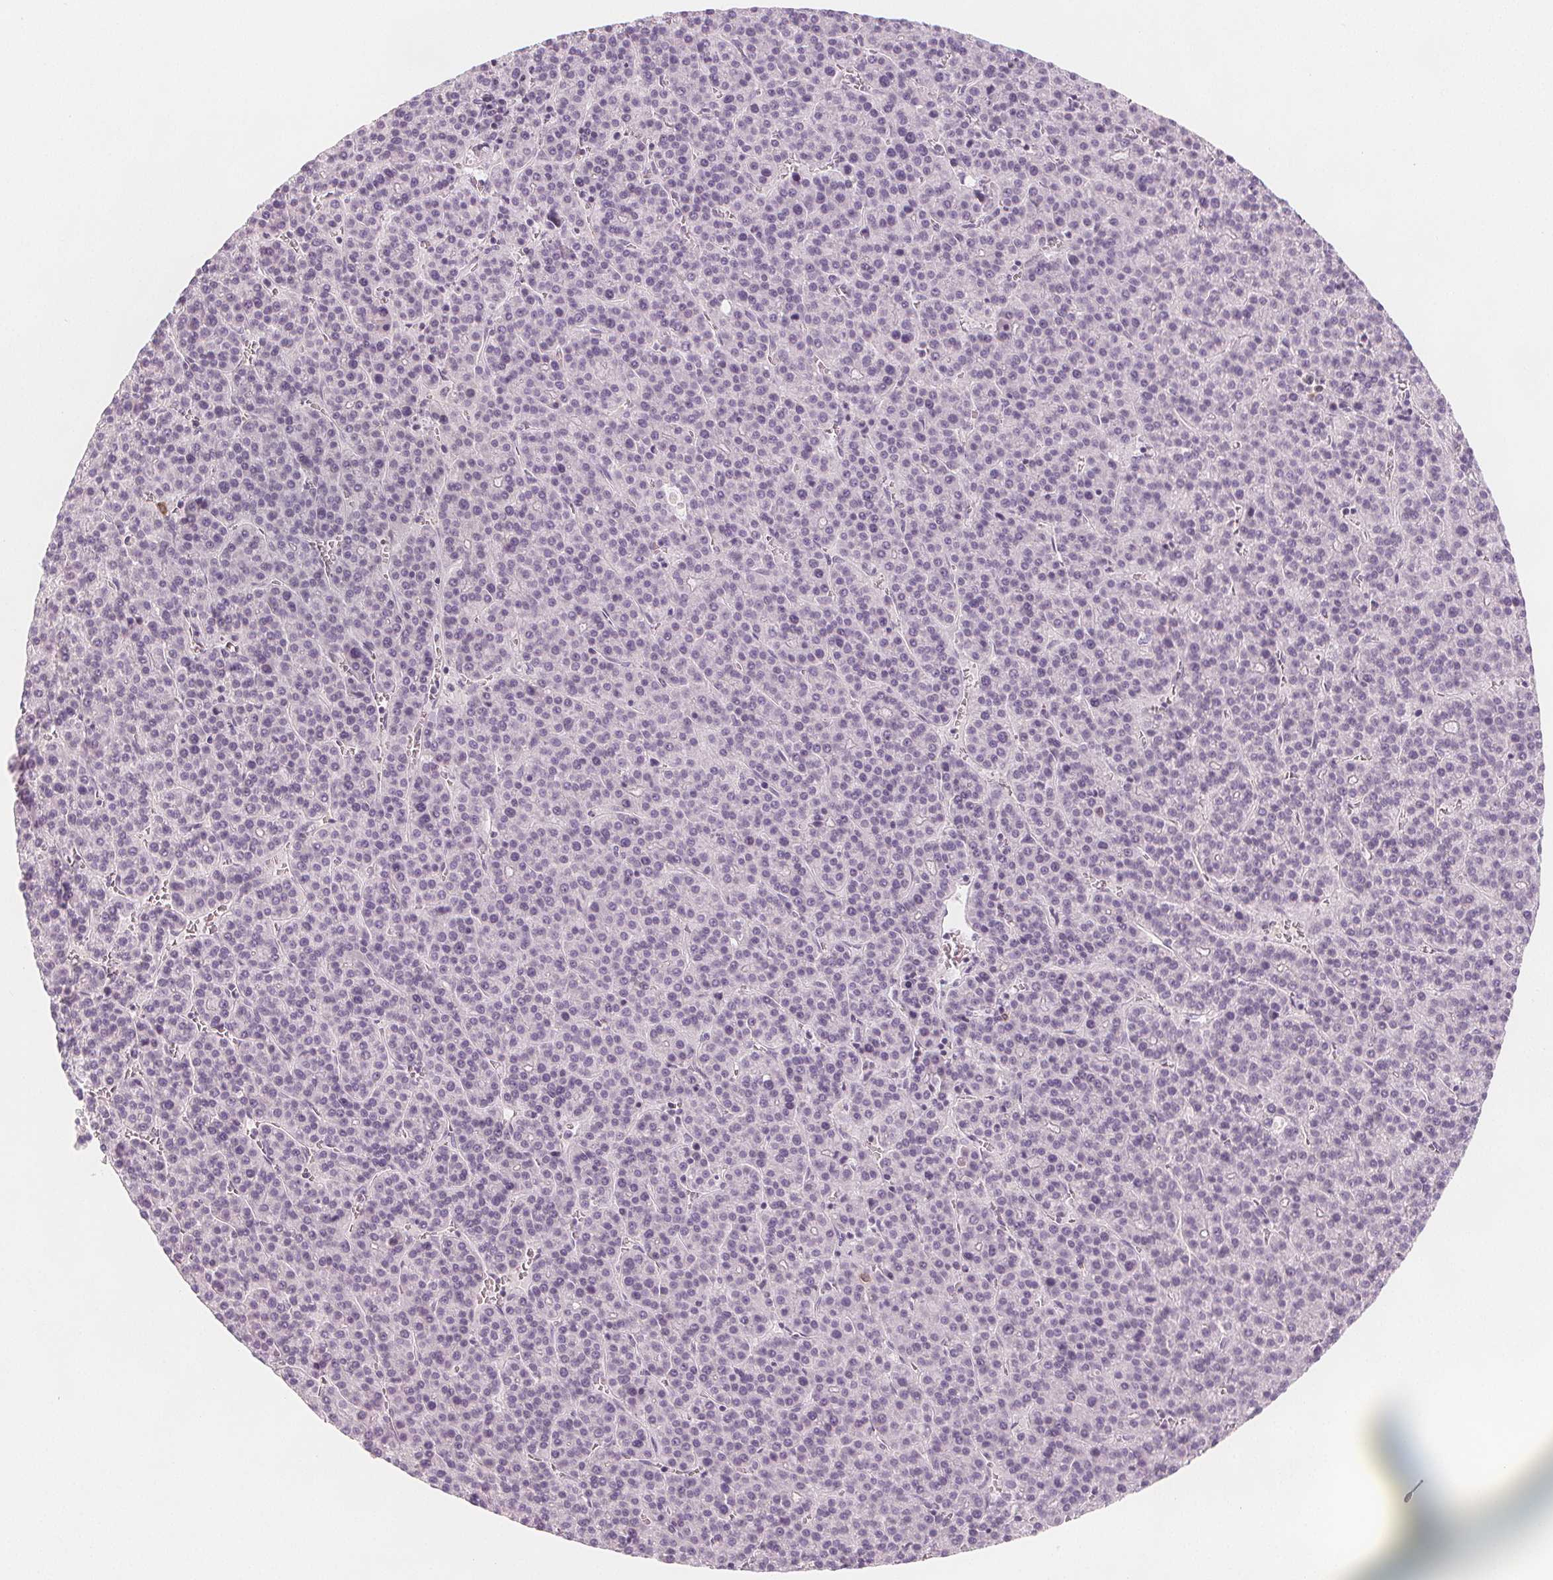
{"staining": {"intensity": "negative", "quantity": "none", "location": "none"}, "tissue": "liver cancer", "cell_type": "Tumor cells", "image_type": "cancer", "snomed": [{"axis": "morphology", "description": "Carcinoma, Hepatocellular, NOS"}, {"axis": "topography", "description": "Liver"}], "caption": "Tumor cells are negative for brown protein staining in hepatocellular carcinoma (liver). The staining was performed using DAB to visualize the protein expression in brown, while the nuclei were stained in blue with hematoxylin (Magnification: 20x).", "gene": "MAP1A", "patient": {"sex": "female", "age": 58}}